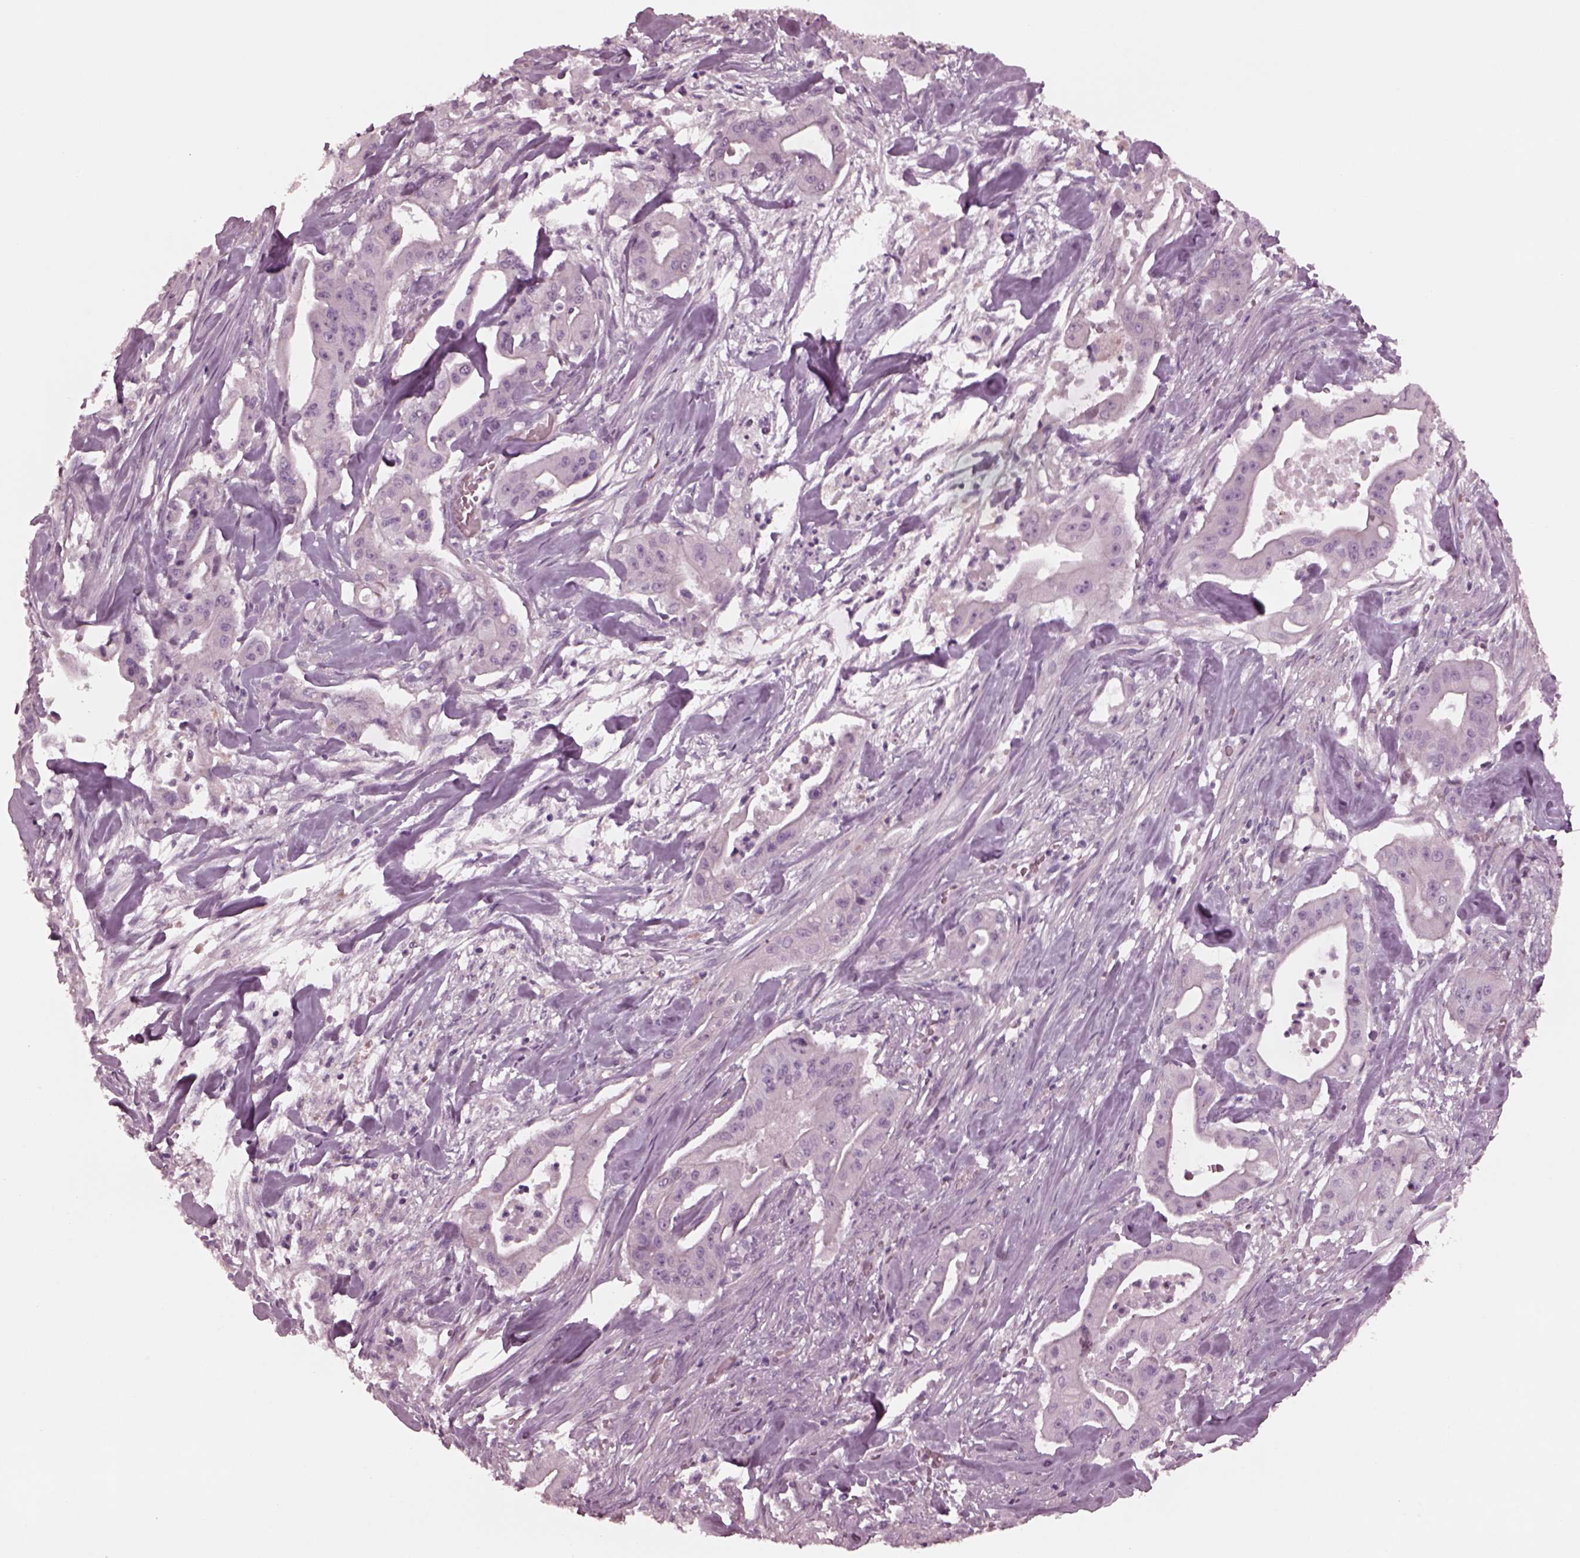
{"staining": {"intensity": "negative", "quantity": "none", "location": "none"}, "tissue": "pancreatic cancer", "cell_type": "Tumor cells", "image_type": "cancer", "snomed": [{"axis": "morphology", "description": "Normal tissue, NOS"}, {"axis": "morphology", "description": "Inflammation, NOS"}, {"axis": "morphology", "description": "Adenocarcinoma, NOS"}, {"axis": "topography", "description": "Pancreas"}], "caption": "IHC photomicrograph of neoplastic tissue: pancreatic cancer stained with DAB (3,3'-diaminobenzidine) exhibits no significant protein expression in tumor cells. (Brightfield microscopy of DAB immunohistochemistry (IHC) at high magnification).", "gene": "YY2", "patient": {"sex": "male", "age": 57}}